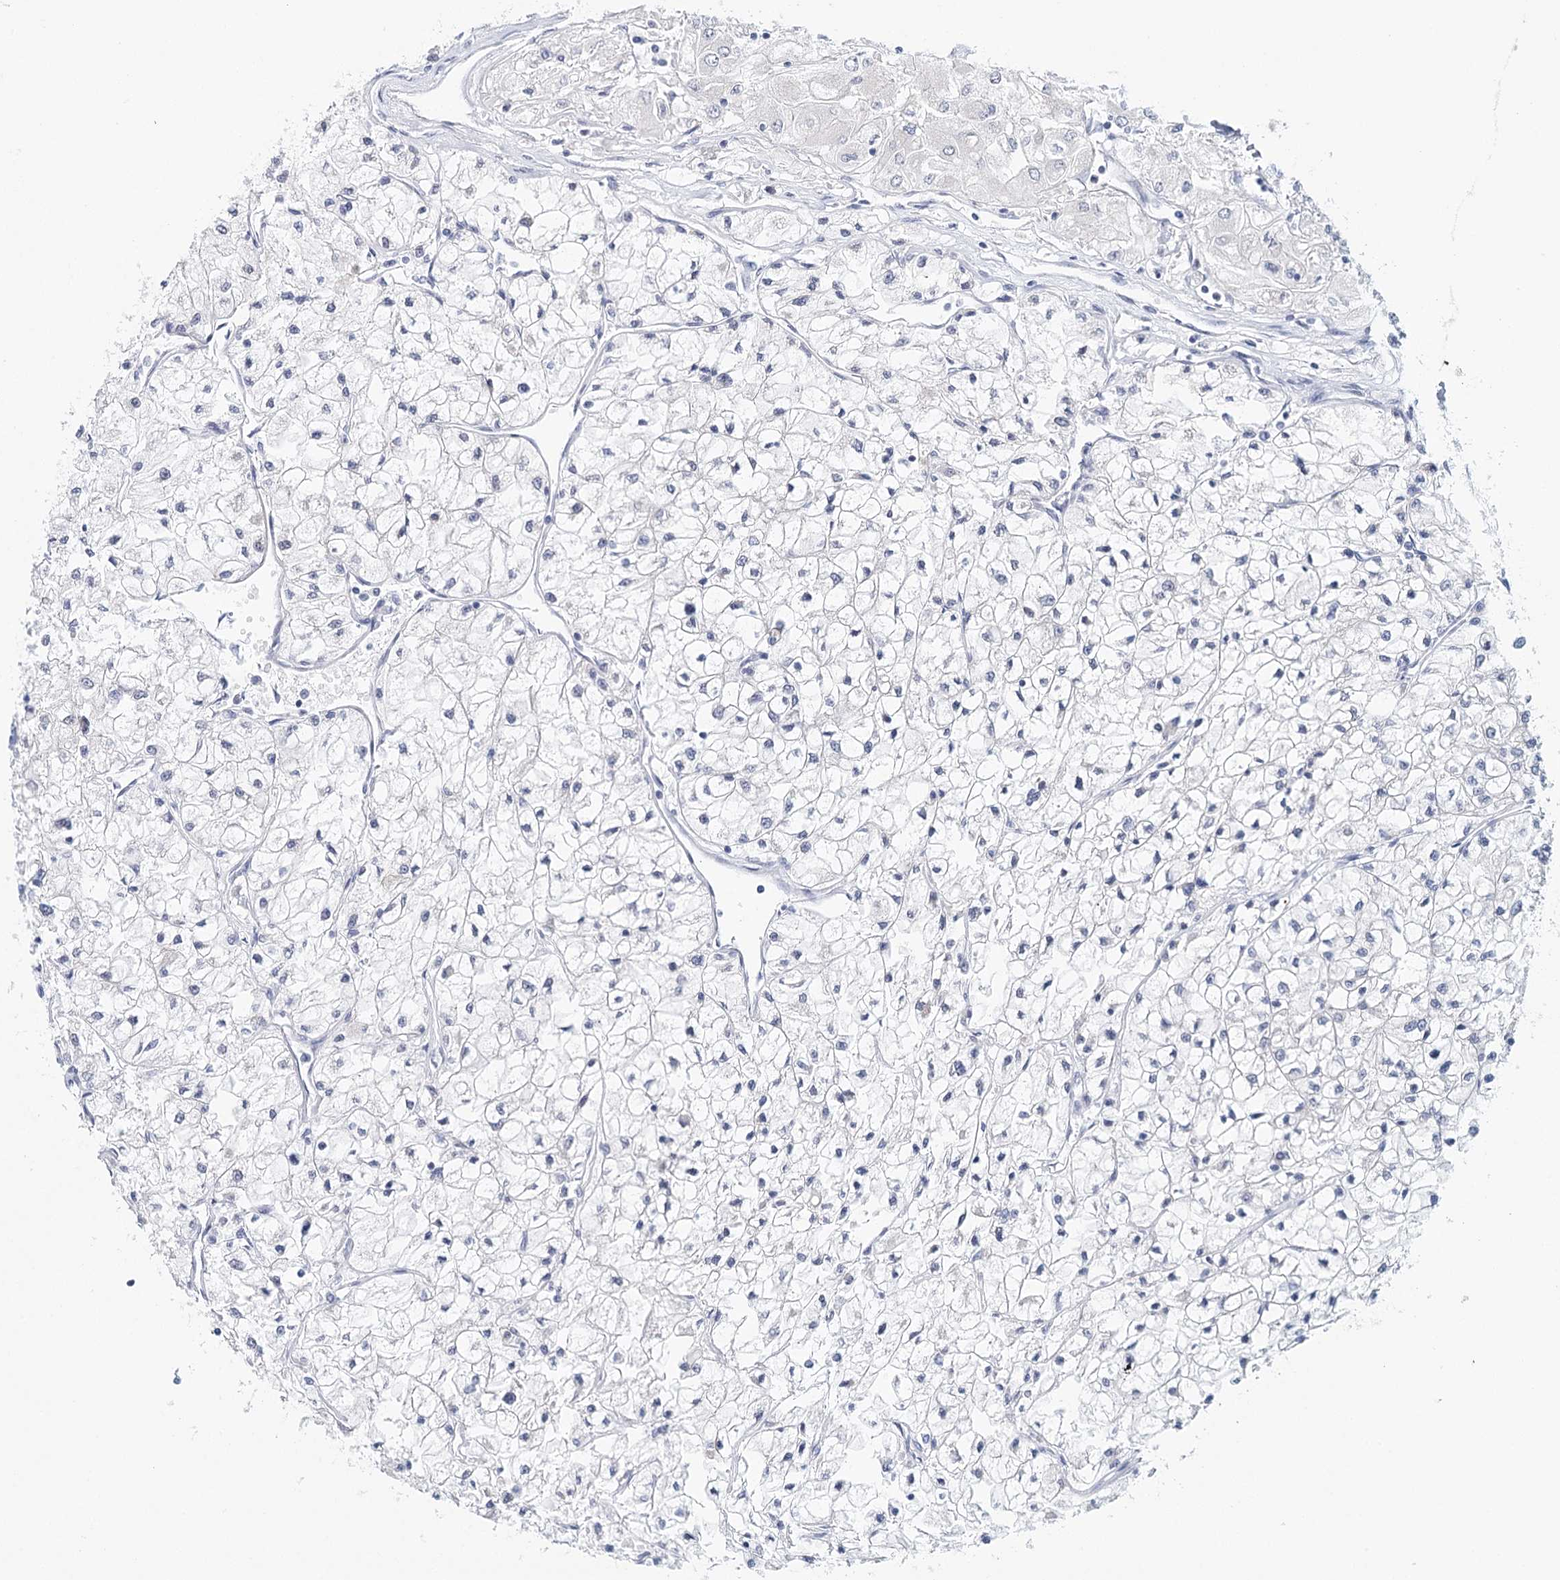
{"staining": {"intensity": "negative", "quantity": "none", "location": "none"}, "tissue": "renal cancer", "cell_type": "Tumor cells", "image_type": "cancer", "snomed": [{"axis": "morphology", "description": "Adenocarcinoma, NOS"}, {"axis": "topography", "description": "Kidney"}], "caption": "The micrograph demonstrates no significant staining in tumor cells of renal cancer.", "gene": "HSPA4L", "patient": {"sex": "male", "age": 80}}